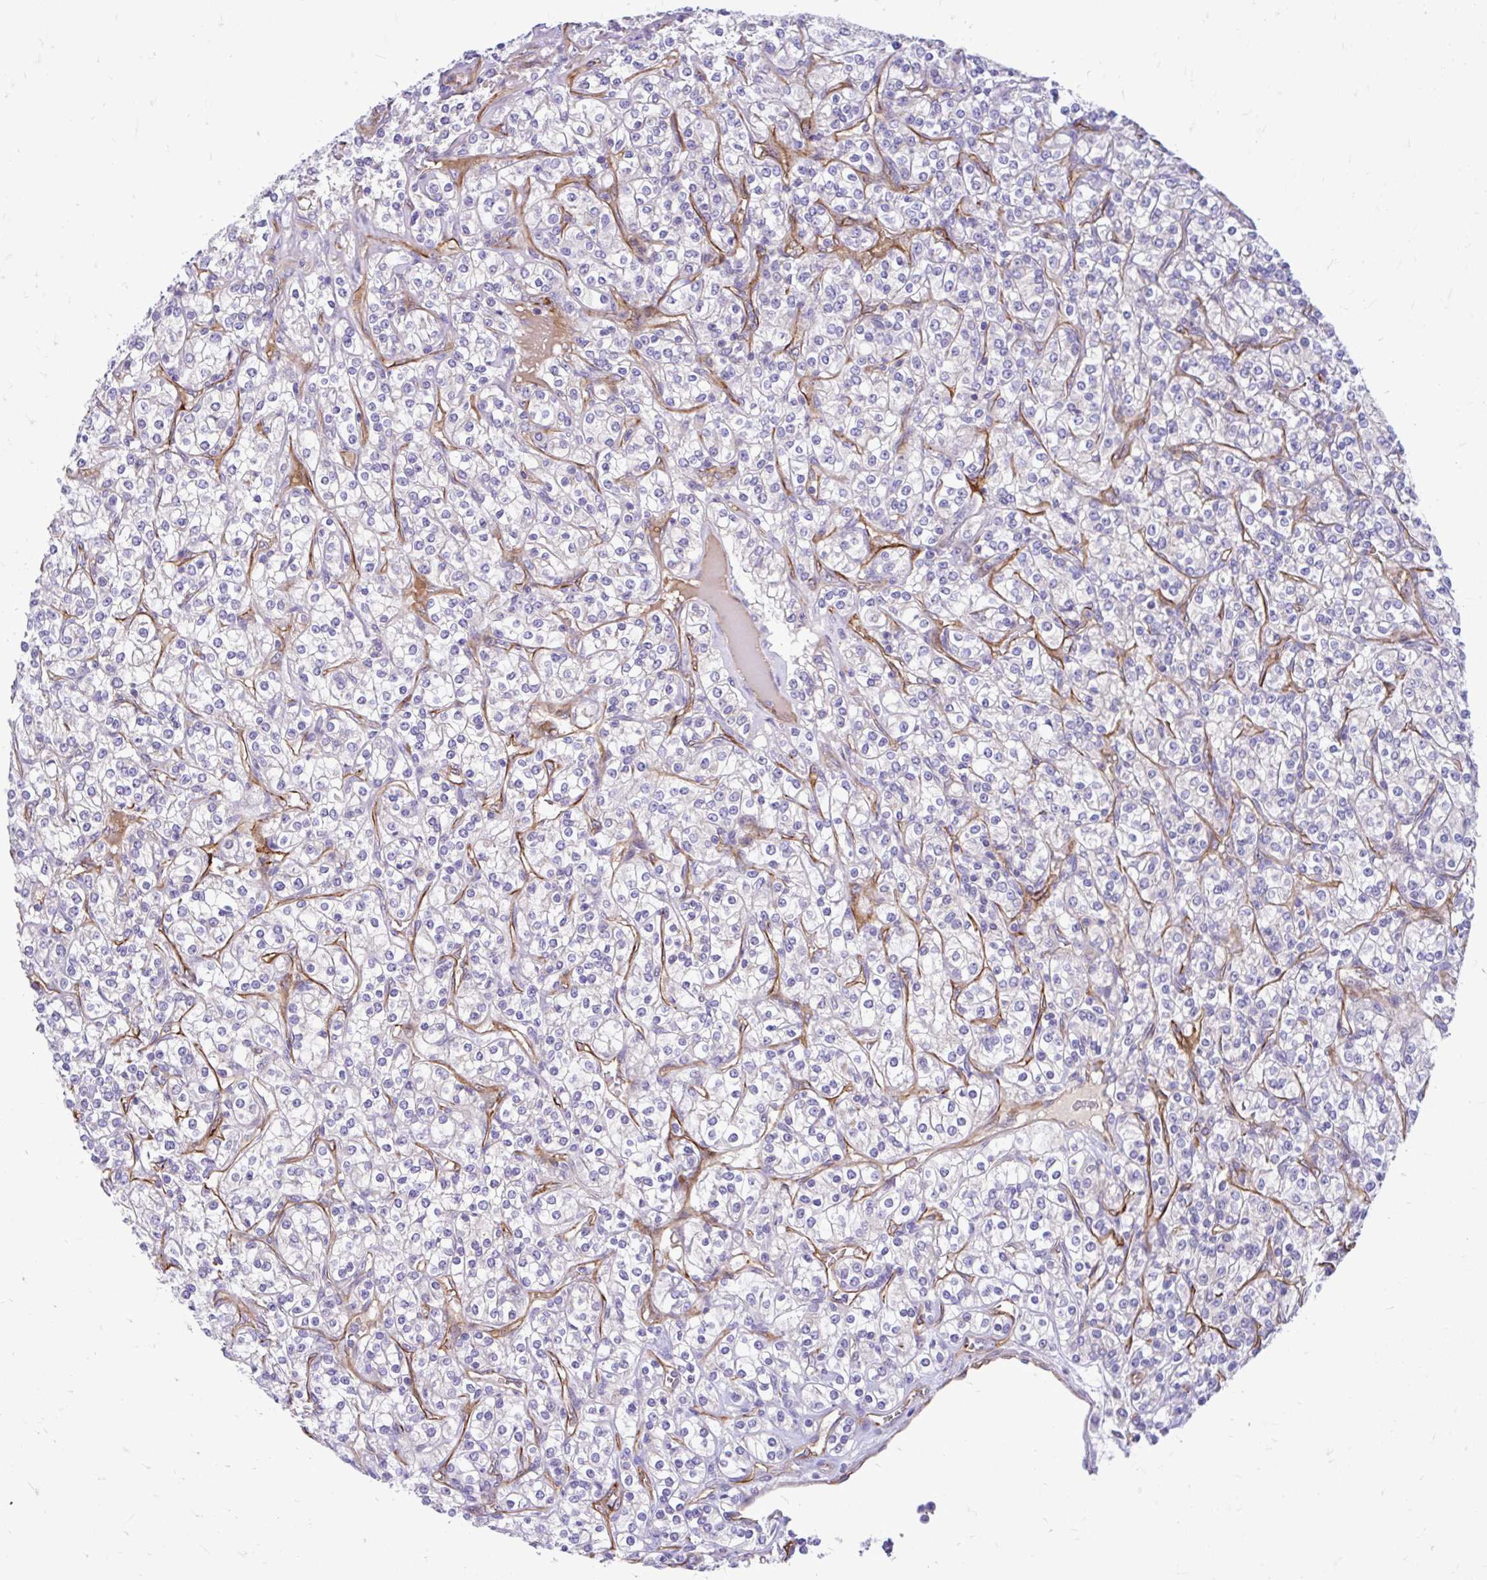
{"staining": {"intensity": "negative", "quantity": "none", "location": "none"}, "tissue": "renal cancer", "cell_type": "Tumor cells", "image_type": "cancer", "snomed": [{"axis": "morphology", "description": "Adenocarcinoma, NOS"}, {"axis": "topography", "description": "Kidney"}], "caption": "High power microscopy photomicrograph of an immunohistochemistry (IHC) micrograph of renal cancer, revealing no significant positivity in tumor cells. The staining is performed using DAB brown chromogen with nuclei counter-stained in using hematoxylin.", "gene": "ESPNL", "patient": {"sex": "male", "age": 77}}